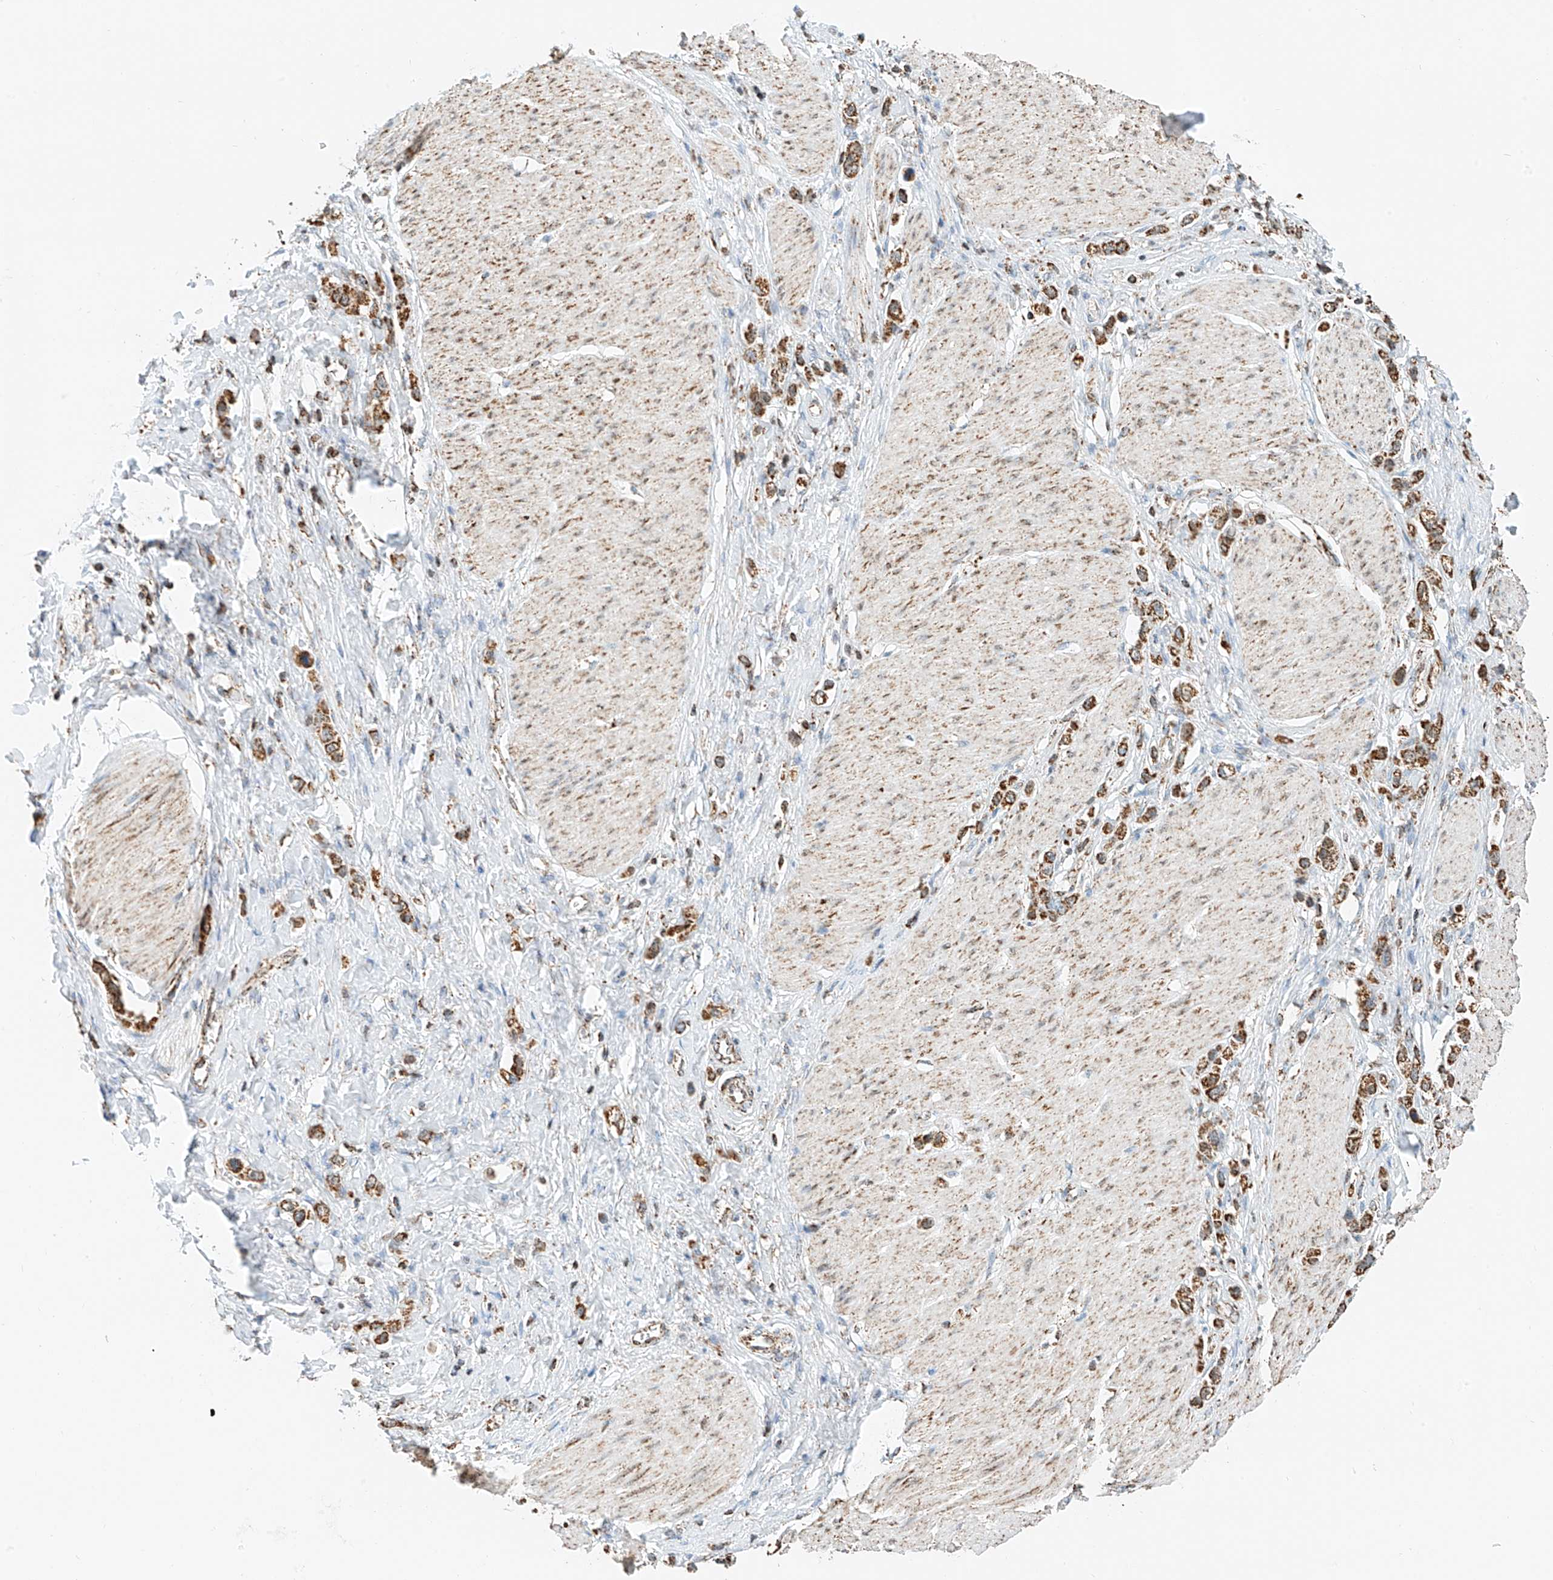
{"staining": {"intensity": "moderate", "quantity": ">75%", "location": "cytoplasmic/membranous"}, "tissue": "stomach cancer", "cell_type": "Tumor cells", "image_type": "cancer", "snomed": [{"axis": "morphology", "description": "Normal tissue, NOS"}, {"axis": "morphology", "description": "Adenocarcinoma, NOS"}, {"axis": "topography", "description": "Stomach, upper"}, {"axis": "topography", "description": "Stomach"}], "caption": "Immunohistochemistry (IHC) of stomach cancer displays medium levels of moderate cytoplasmic/membranous staining in about >75% of tumor cells.", "gene": "PPA2", "patient": {"sex": "female", "age": 65}}